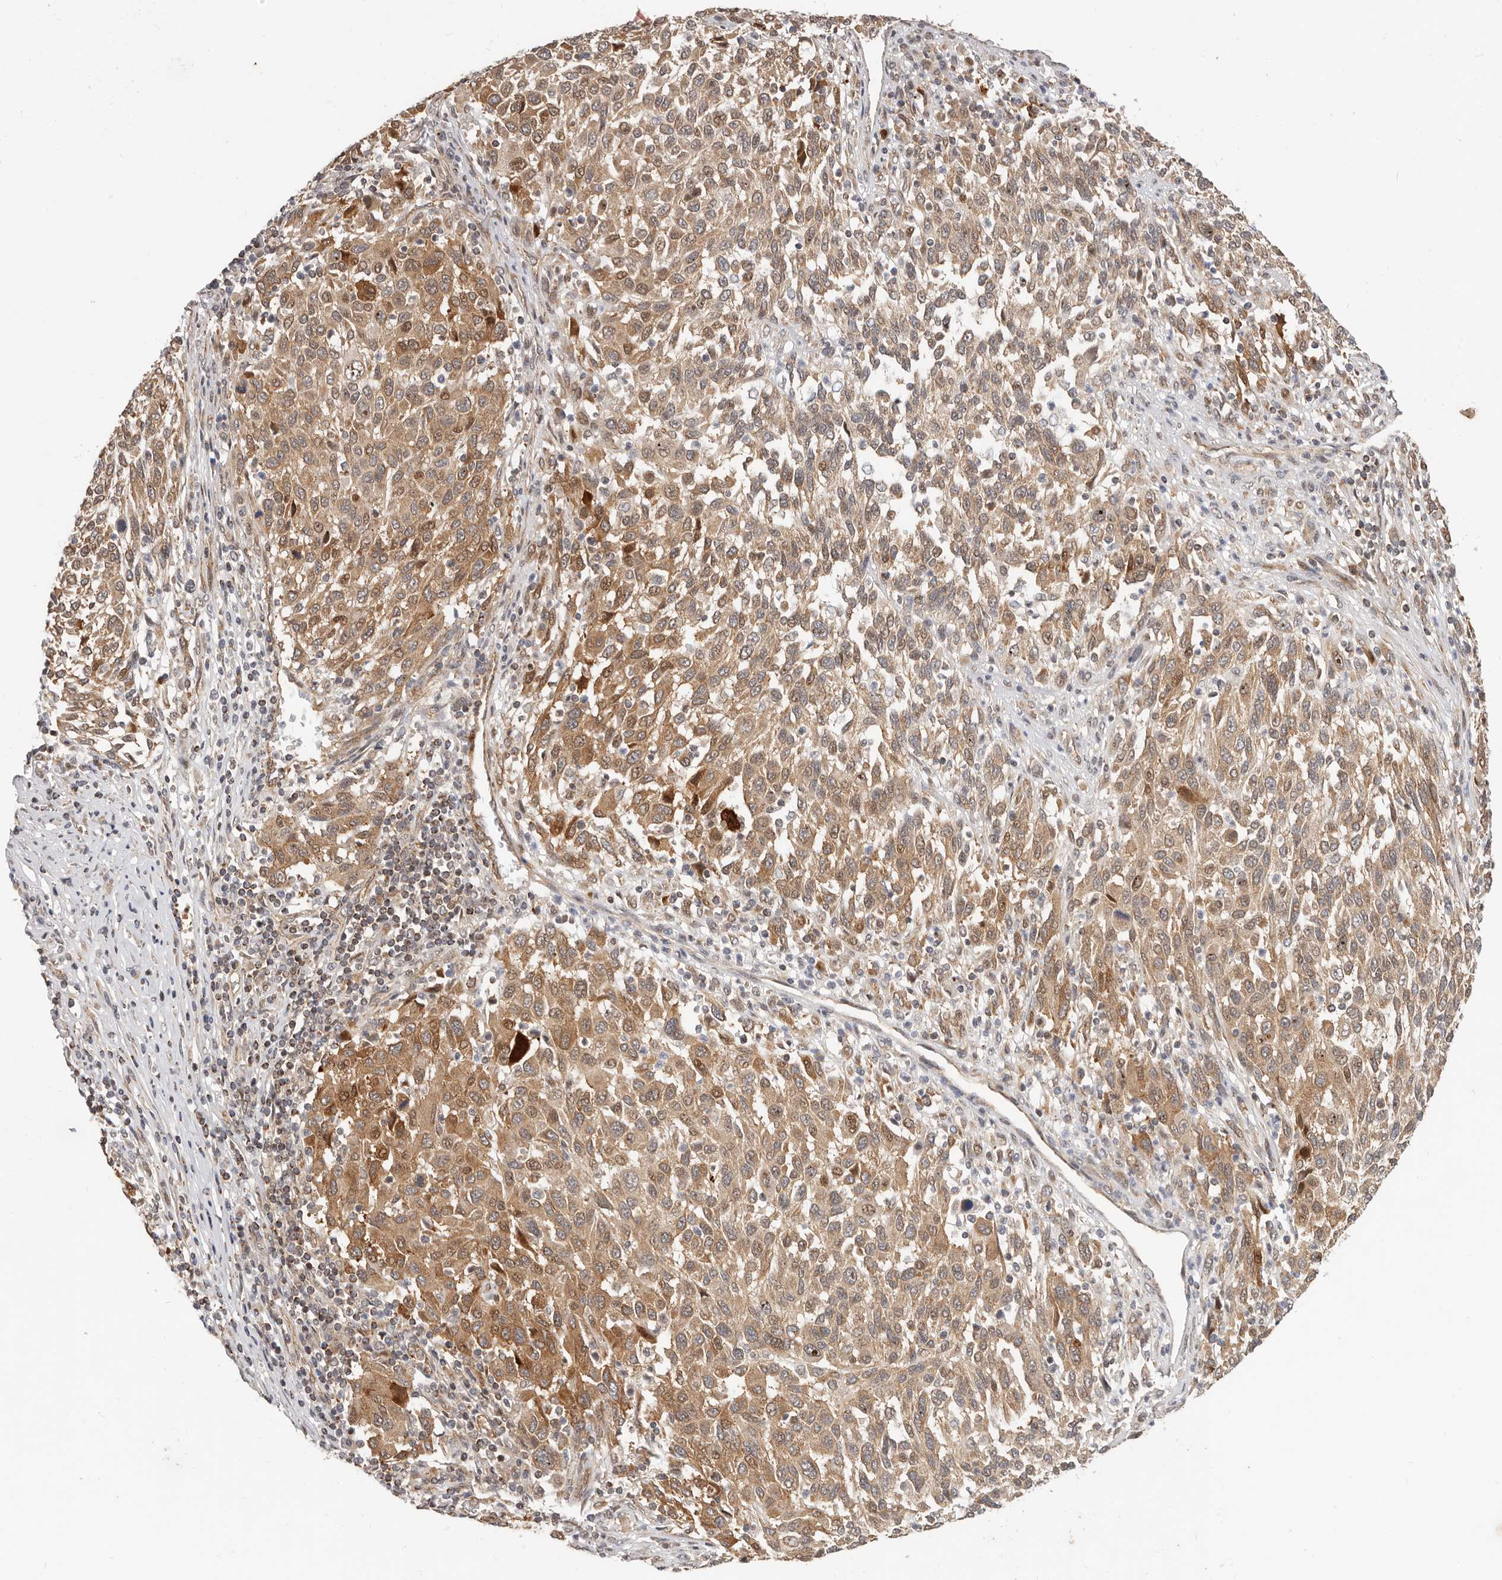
{"staining": {"intensity": "moderate", "quantity": ">75%", "location": "cytoplasmic/membranous"}, "tissue": "melanoma", "cell_type": "Tumor cells", "image_type": "cancer", "snomed": [{"axis": "morphology", "description": "Malignant melanoma, Metastatic site"}, {"axis": "topography", "description": "Lymph node"}], "caption": "Immunohistochemical staining of melanoma exhibits medium levels of moderate cytoplasmic/membranous protein positivity in about >75% of tumor cells.", "gene": "USP49", "patient": {"sex": "male", "age": 61}}